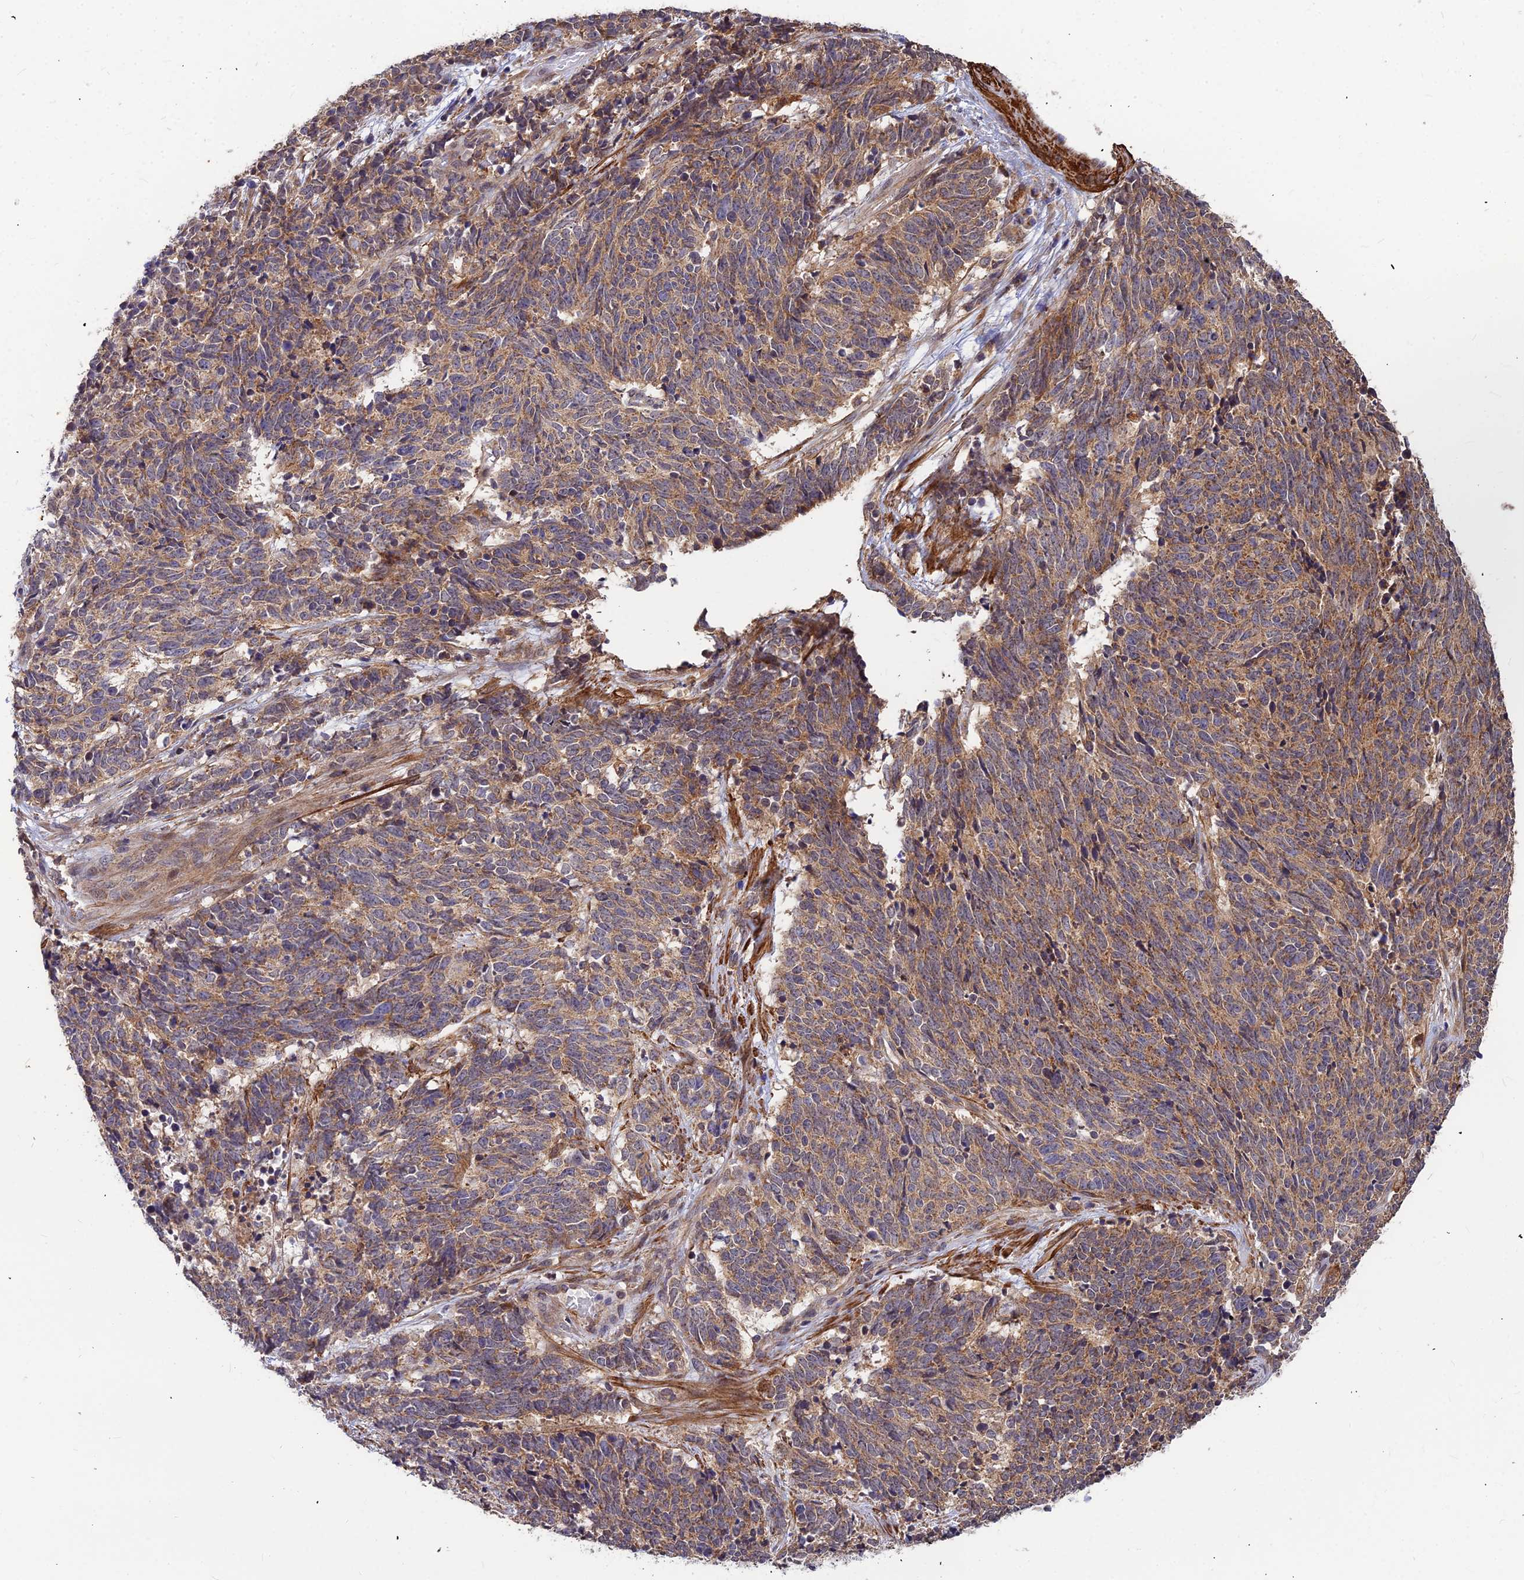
{"staining": {"intensity": "moderate", "quantity": ">75%", "location": "cytoplasmic/membranous"}, "tissue": "cervical cancer", "cell_type": "Tumor cells", "image_type": "cancer", "snomed": [{"axis": "morphology", "description": "Squamous cell carcinoma, NOS"}, {"axis": "topography", "description": "Cervix"}], "caption": "Human squamous cell carcinoma (cervical) stained with a brown dye displays moderate cytoplasmic/membranous positive staining in approximately >75% of tumor cells.", "gene": "LEKR1", "patient": {"sex": "female", "age": 29}}